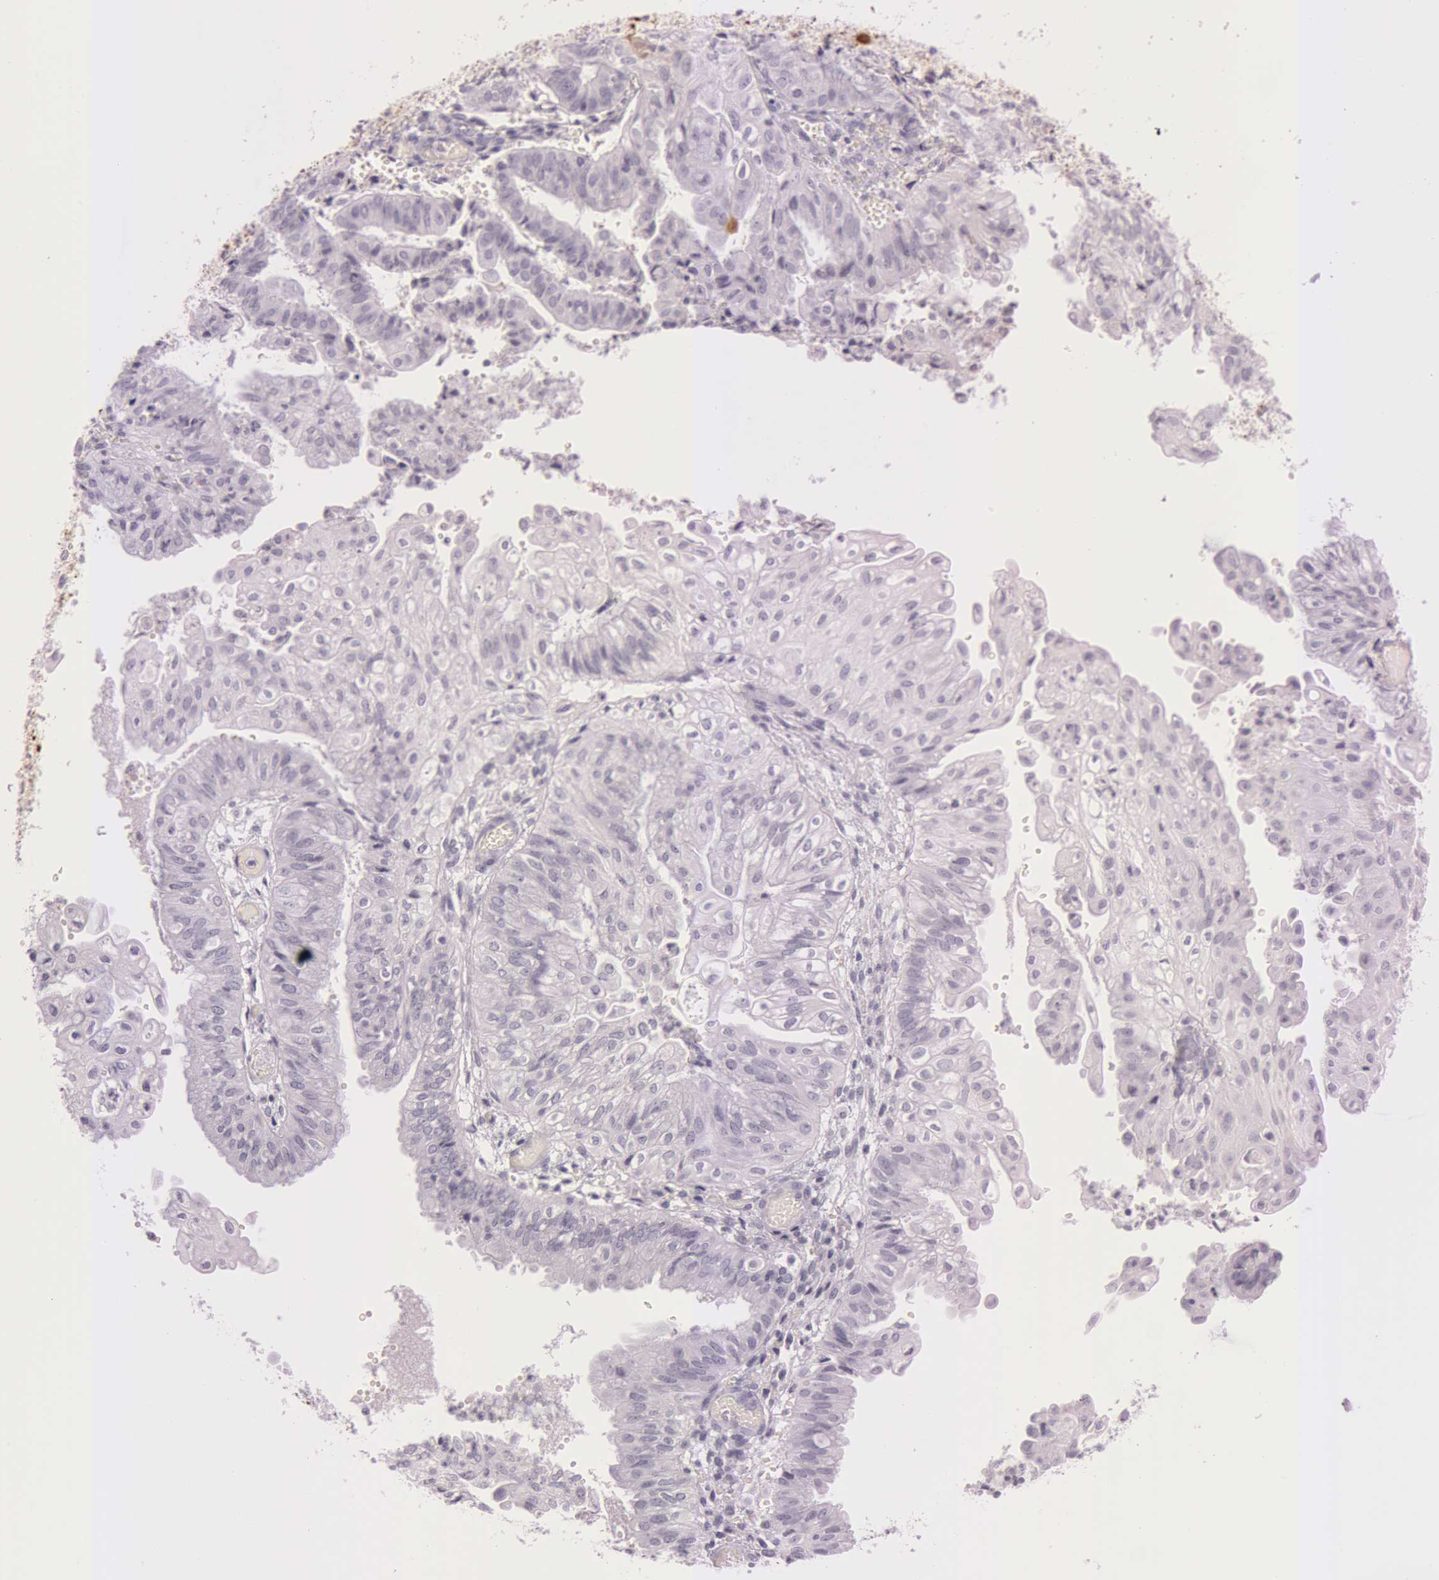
{"staining": {"intensity": "negative", "quantity": "none", "location": "none"}, "tissue": "endometrial cancer", "cell_type": "Tumor cells", "image_type": "cancer", "snomed": [{"axis": "morphology", "description": "Adenocarcinoma, NOS"}, {"axis": "topography", "description": "Endometrium"}], "caption": "High power microscopy micrograph of an IHC image of endometrial cancer, revealing no significant positivity in tumor cells.", "gene": "S100A7", "patient": {"sex": "female", "age": 55}}